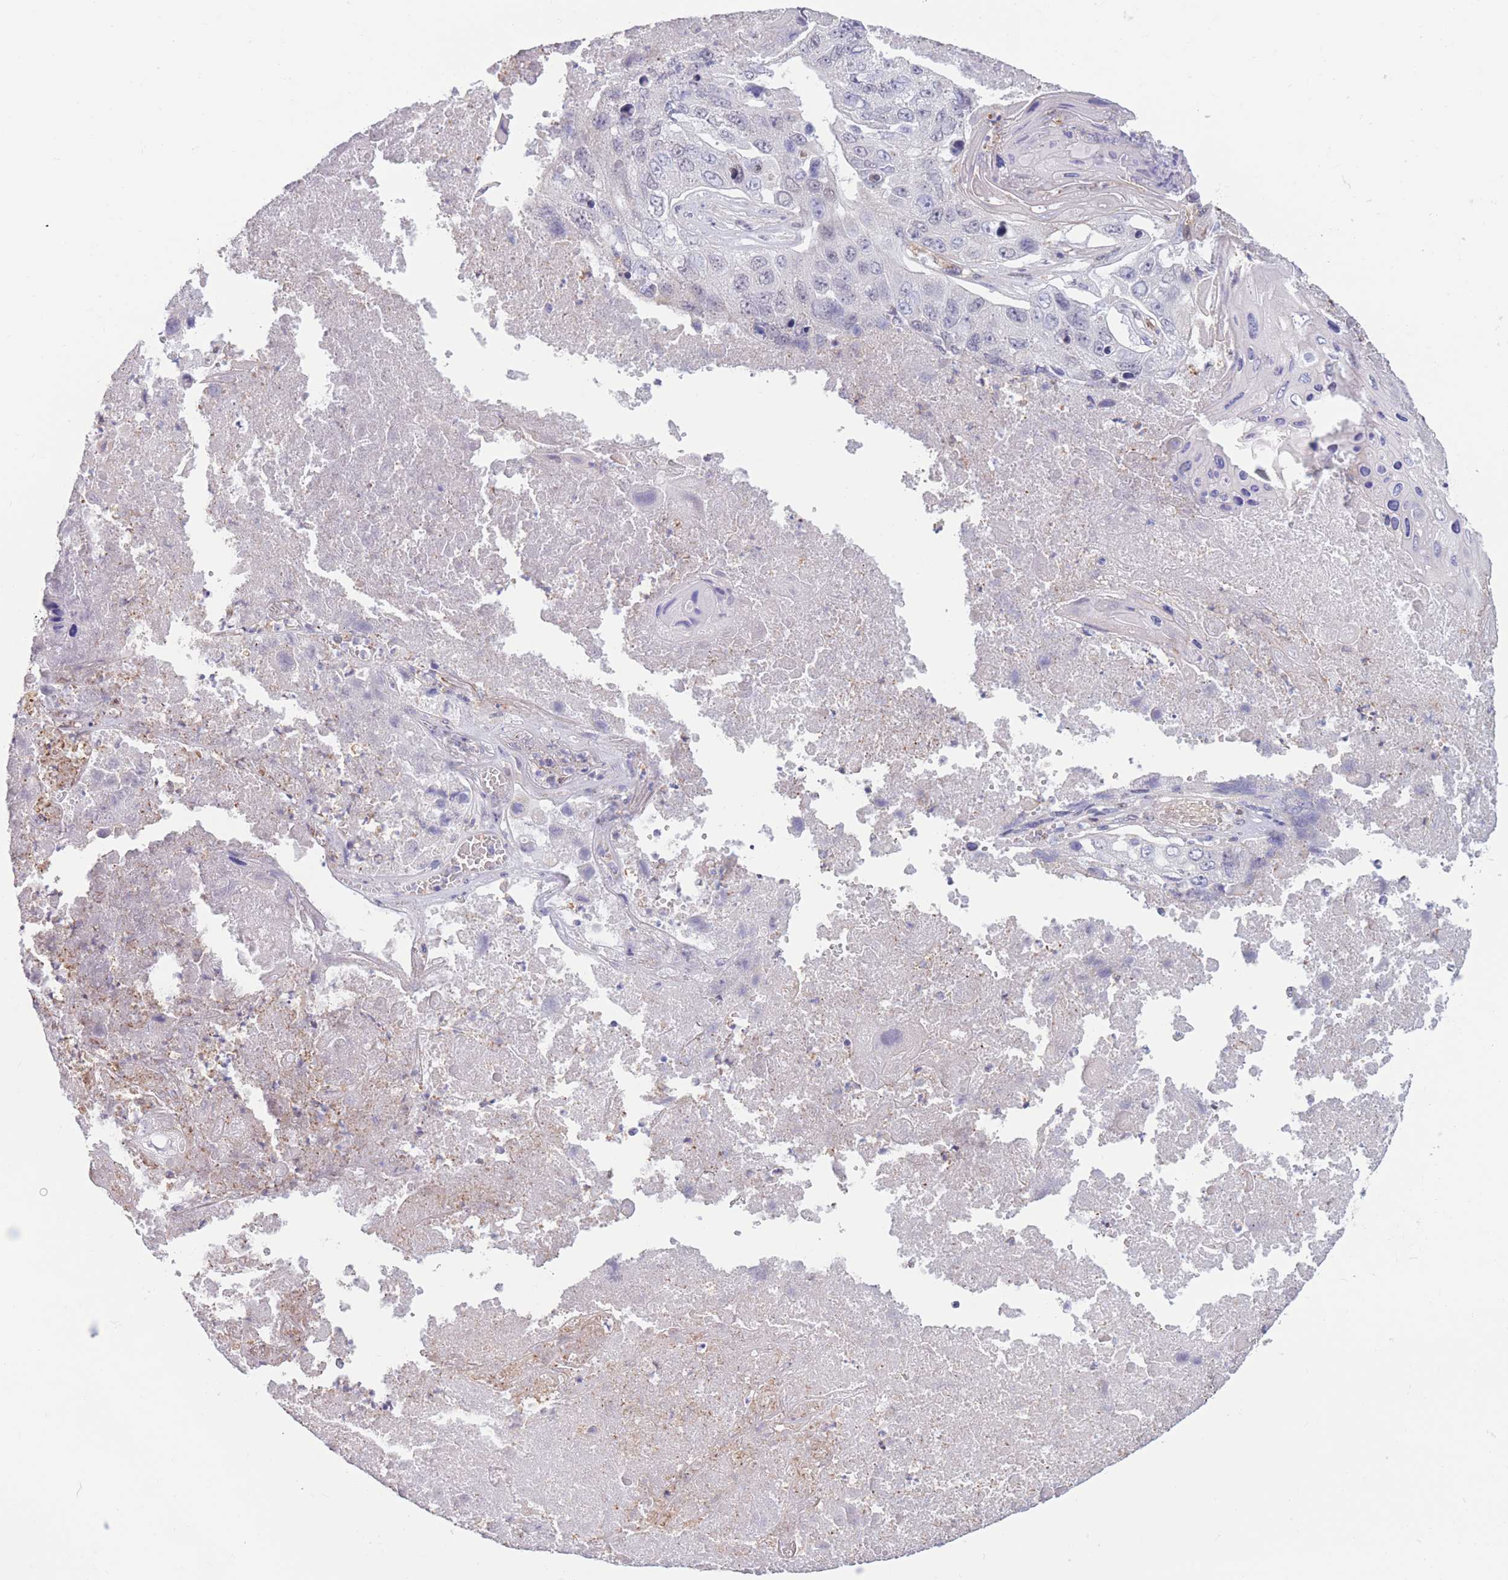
{"staining": {"intensity": "negative", "quantity": "none", "location": "none"}, "tissue": "lung cancer", "cell_type": "Tumor cells", "image_type": "cancer", "snomed": [{"axis": "morphology", "description": "Squamous cell carcinoma, NOS"}, {"axis": "topography", "description": "Lung"}], "caption": "Human lung cancer stained for a protein using immunohistochemistry (IHC) reveals no expression in tumor cells.", "gene": "PODXL", "patient": {"sex": "male", "age": 61}}